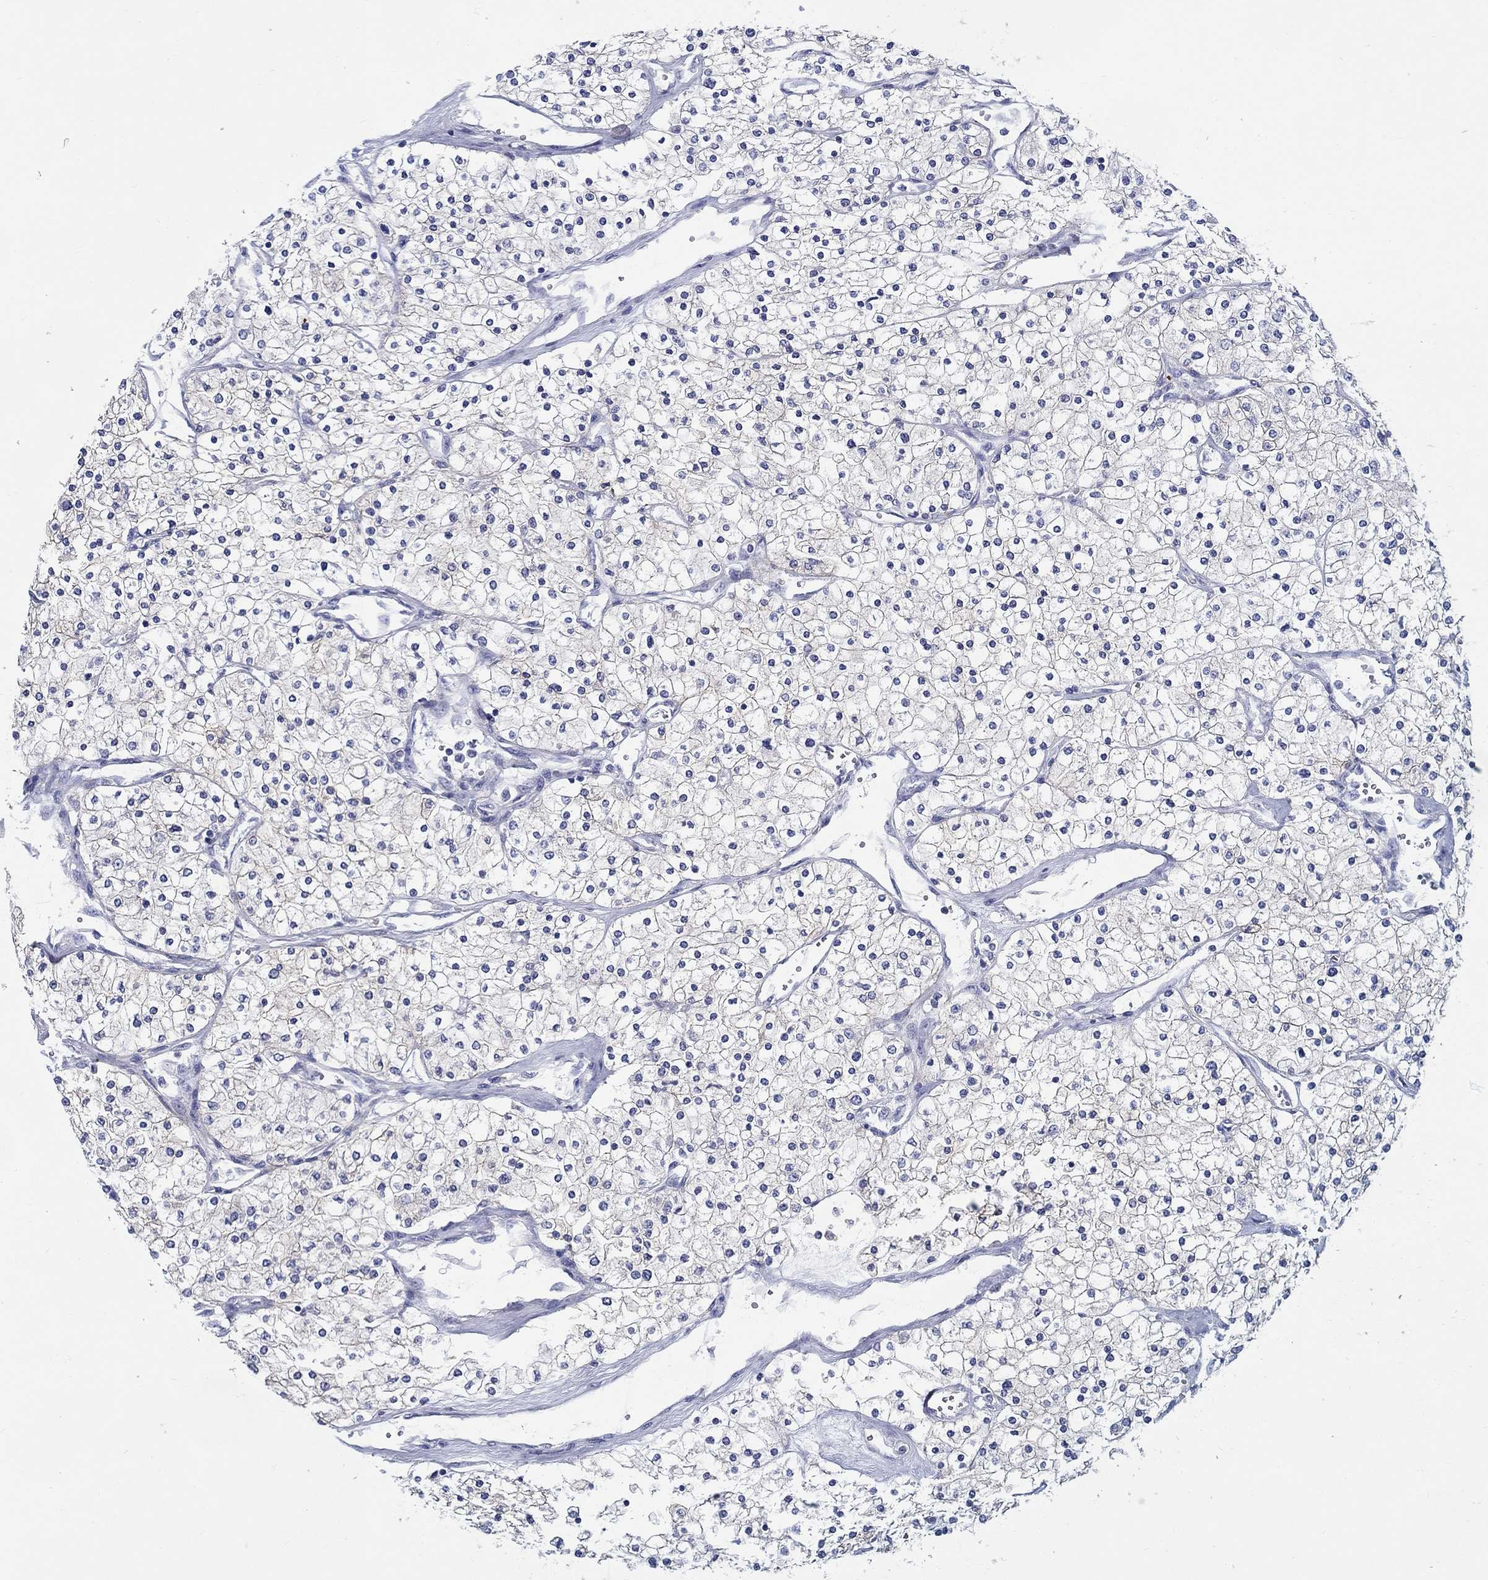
{"staining": {"intensity": "negative", "quantity": "none", "location": "none"}, "tissue": "renal cancer", "cell_type": "Tumor cells", "image_type": "cancer", "snomed": [{"axis": "morphology", "description": "Adenocarcinoma, NOS"}, {"axis": "topography", "description": "Kidney"}], "caption": "High power microscopy photomicrograph of an immunohistochemistry image of adenocarcinoma (renal), revealing no significant positivity in tumor cells.", "gene": "RAP1GAP", "patient": {"sex": "male", "age": 80}}